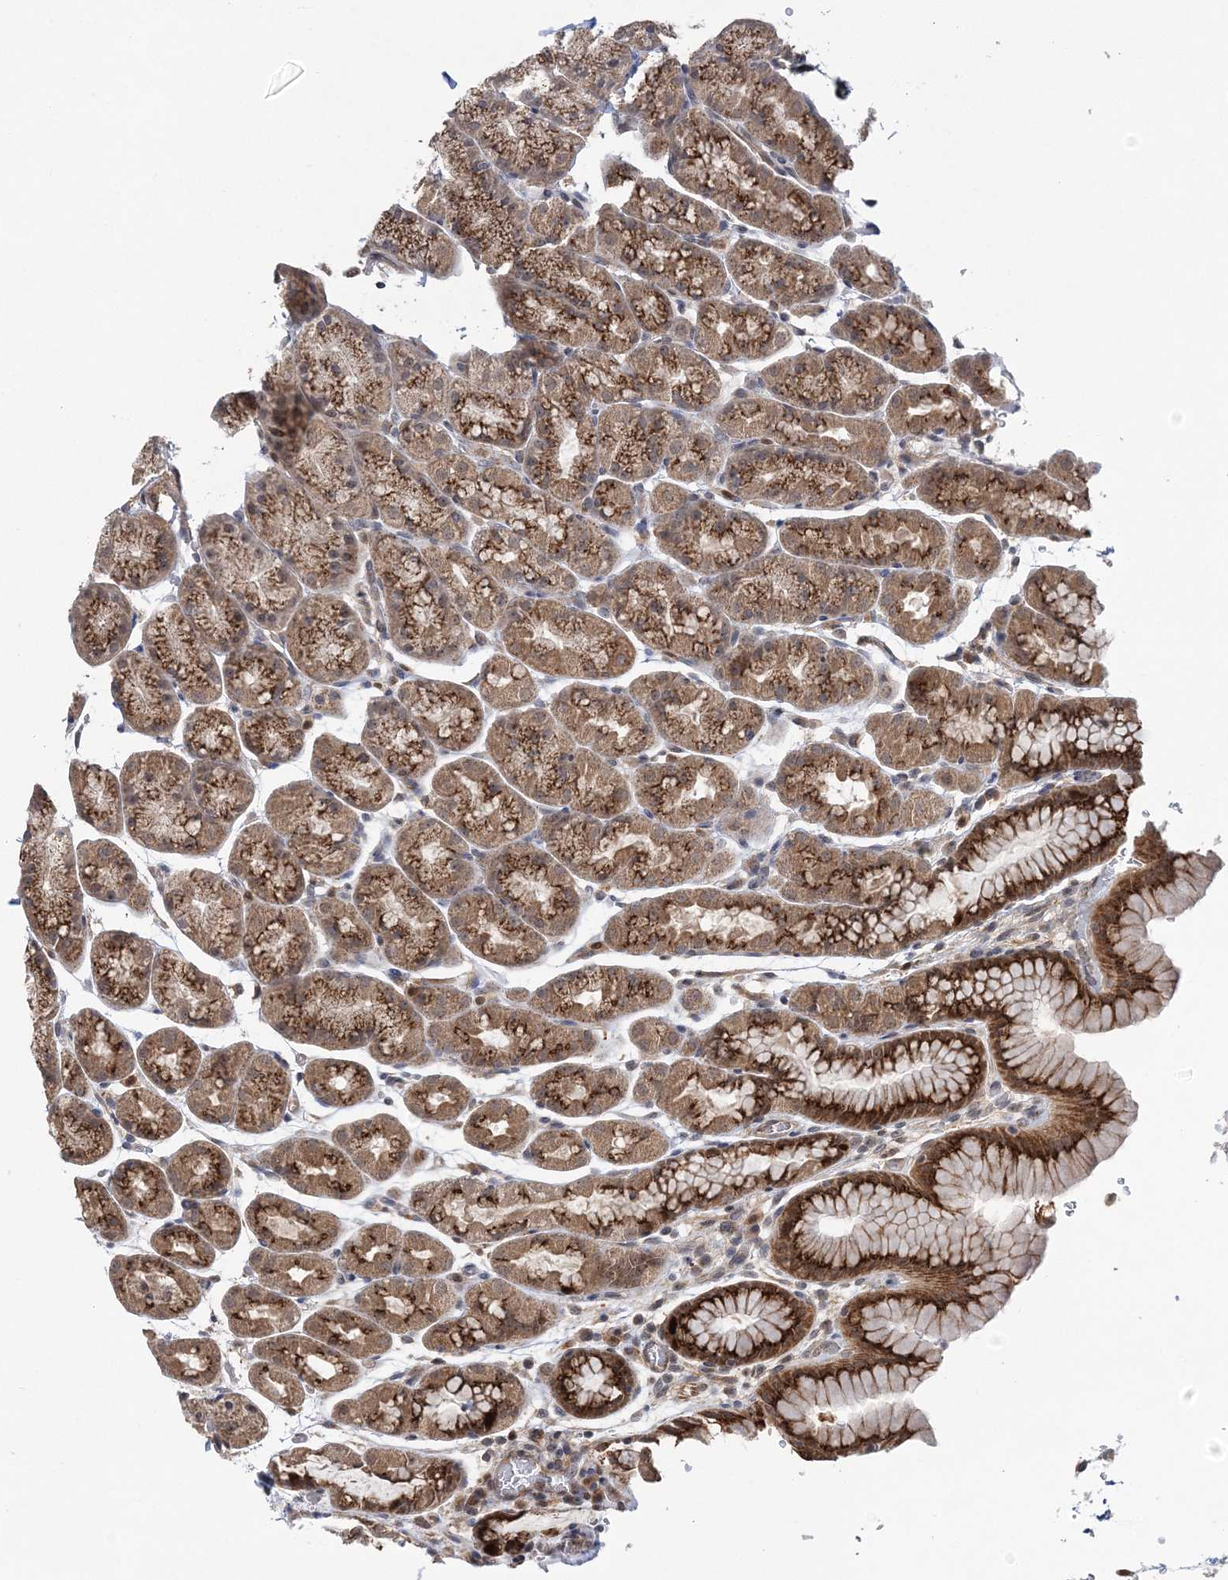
{"staining": {"intensity": "strong", "quantity": ">75%", "location": "cytoplasmic/membranous"}, "tissue": "stomach", "cell_type": "Glandular cells", "image_type": "normal", "snomed": [{"axis": "morphology", "description": "Normal tissue, NOS"}, {"axis": "topography", "description": "Stomach"}], "caption": "The histopathology image reveals staining of unremarkable stomach, revealing strong cytoplasmic/membranous protein positivity (brown color) within glandular cells.", "gene": "KIF4A", "patient": {"sex": "male", "age": 42}}